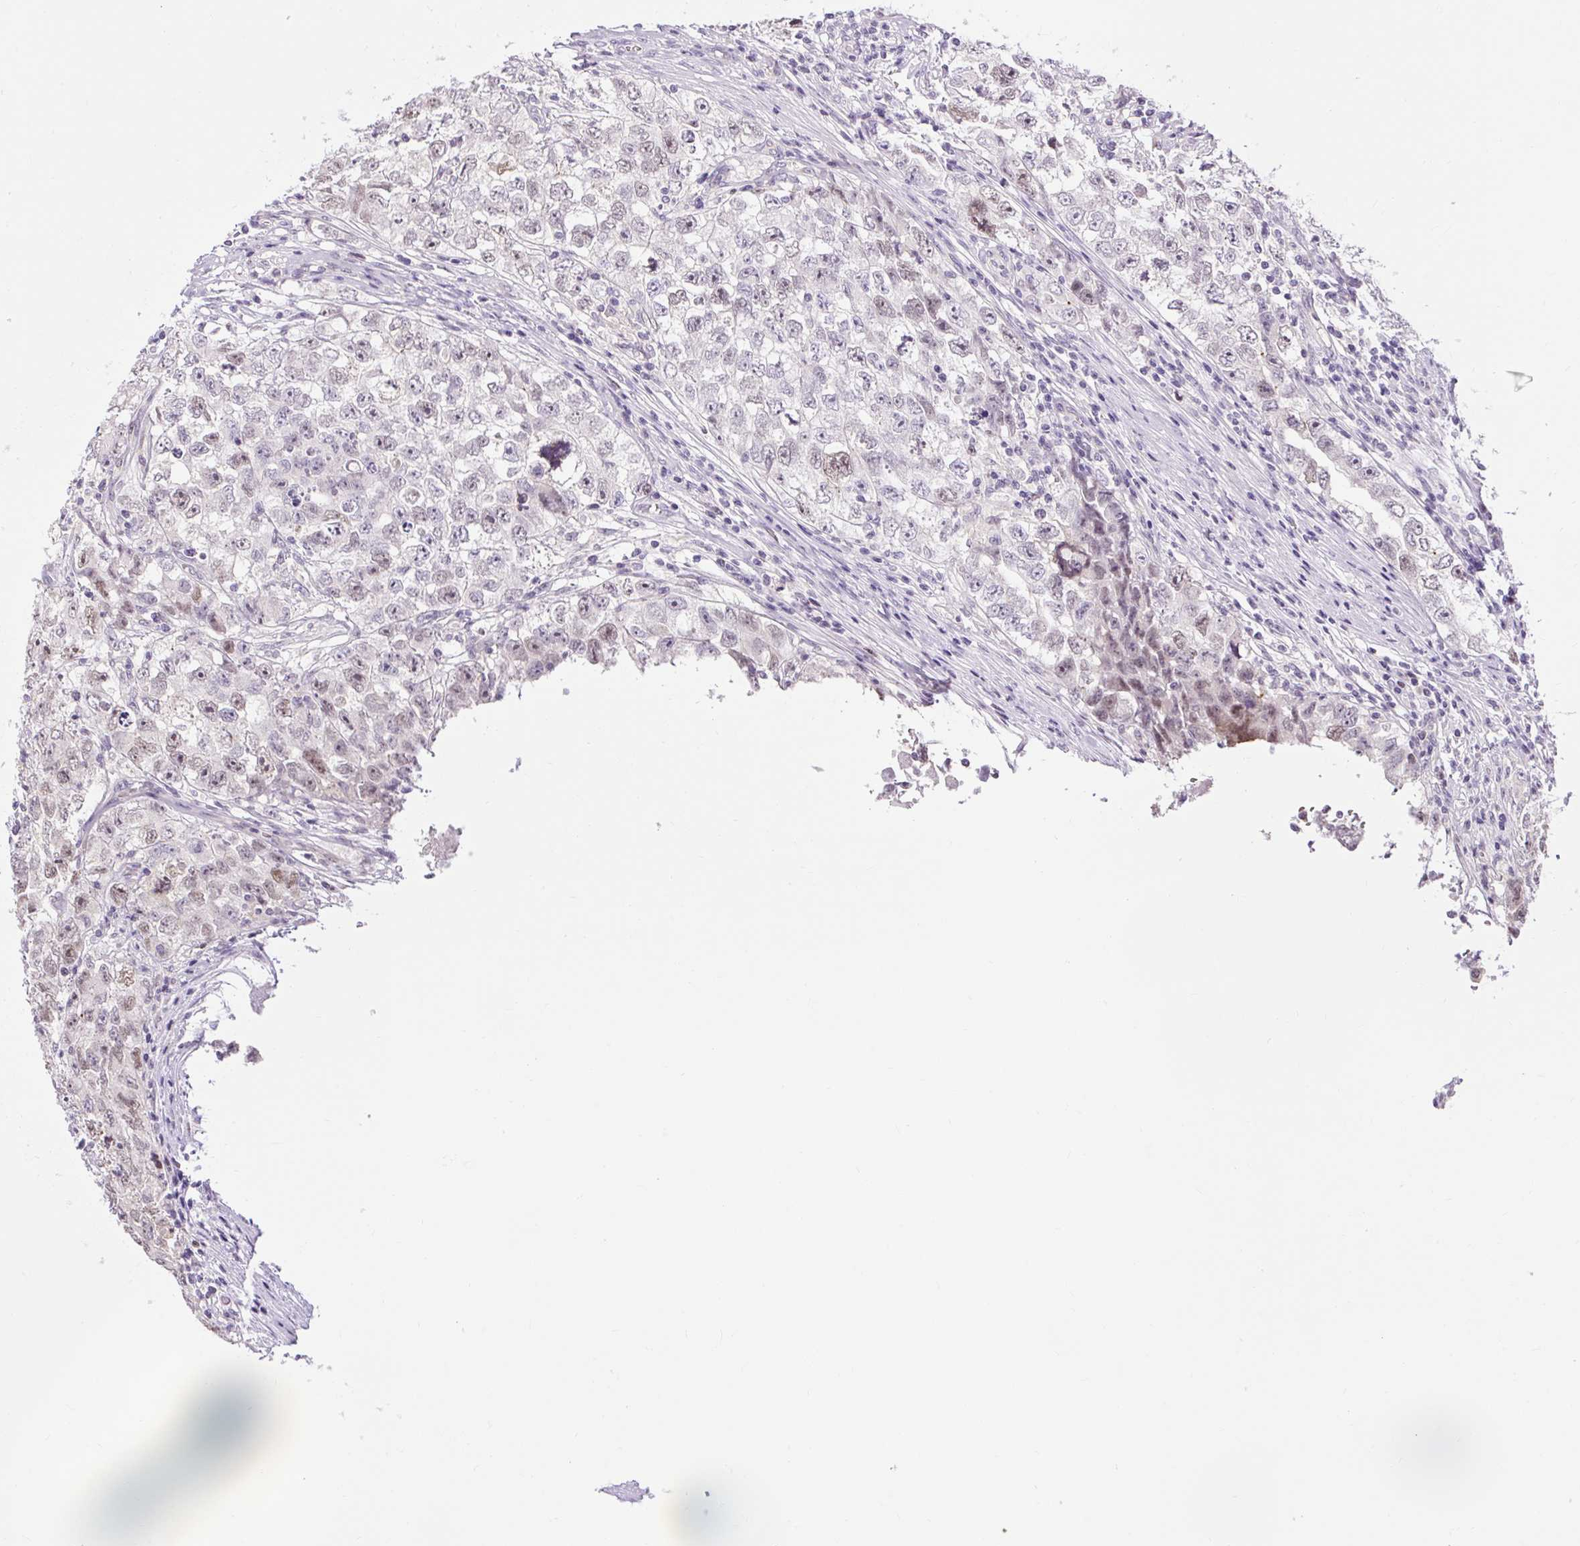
{"staining": {"intensity": "weak", "quantity": "<25%", "location": "nuclear"}, "tissue": "testis cancer", "cell_type": "Tumor cells", "image_type": "cancer", "snomed": [{"axis": "morphology", "description": "Seminoma, NOS"}, {"axis": "morphology", "description": "Carcinoma, Embryonal, NOS"}, {"axis": "topography", "description": "Testis"}], "caption": "Immunohistochemical staining of human testis cancer demonstrates no significant staining in tumor cells. Brightfield microscopy of immunohistochemistry (IHC) stained with DAB (3,3'-diaminobenzidine) (brown) and hematoxylin (blue), captured at high magnification.", "gene": "RACGAP1", "patient": {"sex": "male", "age": 43}}